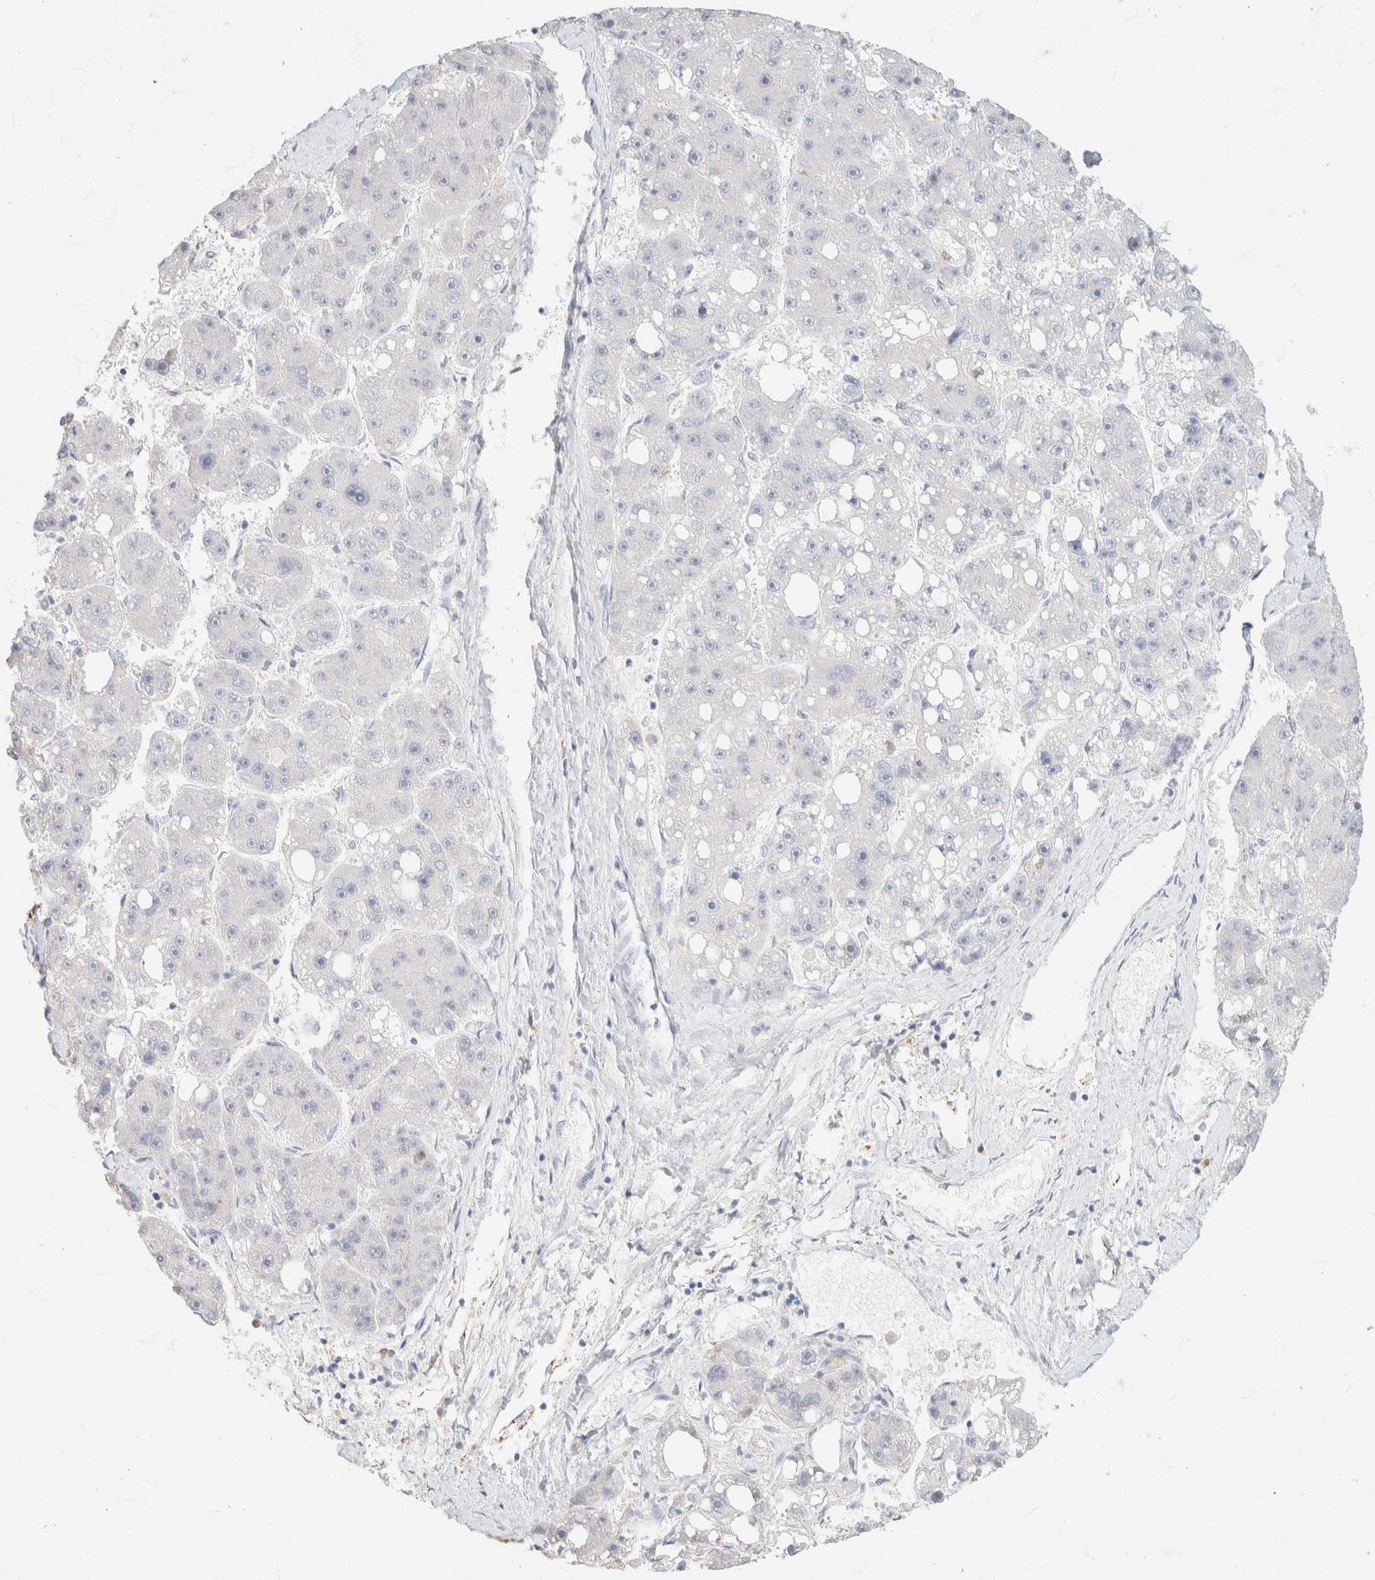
{"staining": {"intensity": "negative", "quantity": "none", "location": "none"}, "tissue": "liver cancer", "cell_type": "Tumor cells", "image_type": "cancer", "snomed": [{"axis": "morphology", "description": "Carcinoma, Hepatocellular, NOS"}, {"axis": "topography", "description": "Liver"}], "caption": "Immunohistochemical staining of liver hepatocellular carcinoma displays no significant positivity in tumor cells. (Brightfield microscopy of DAB (3,3'-diaminobenzidine) immunohistochemistry at high magnification).", "gene": "CA12", "patient": {"sex": "female", "age": 61}}